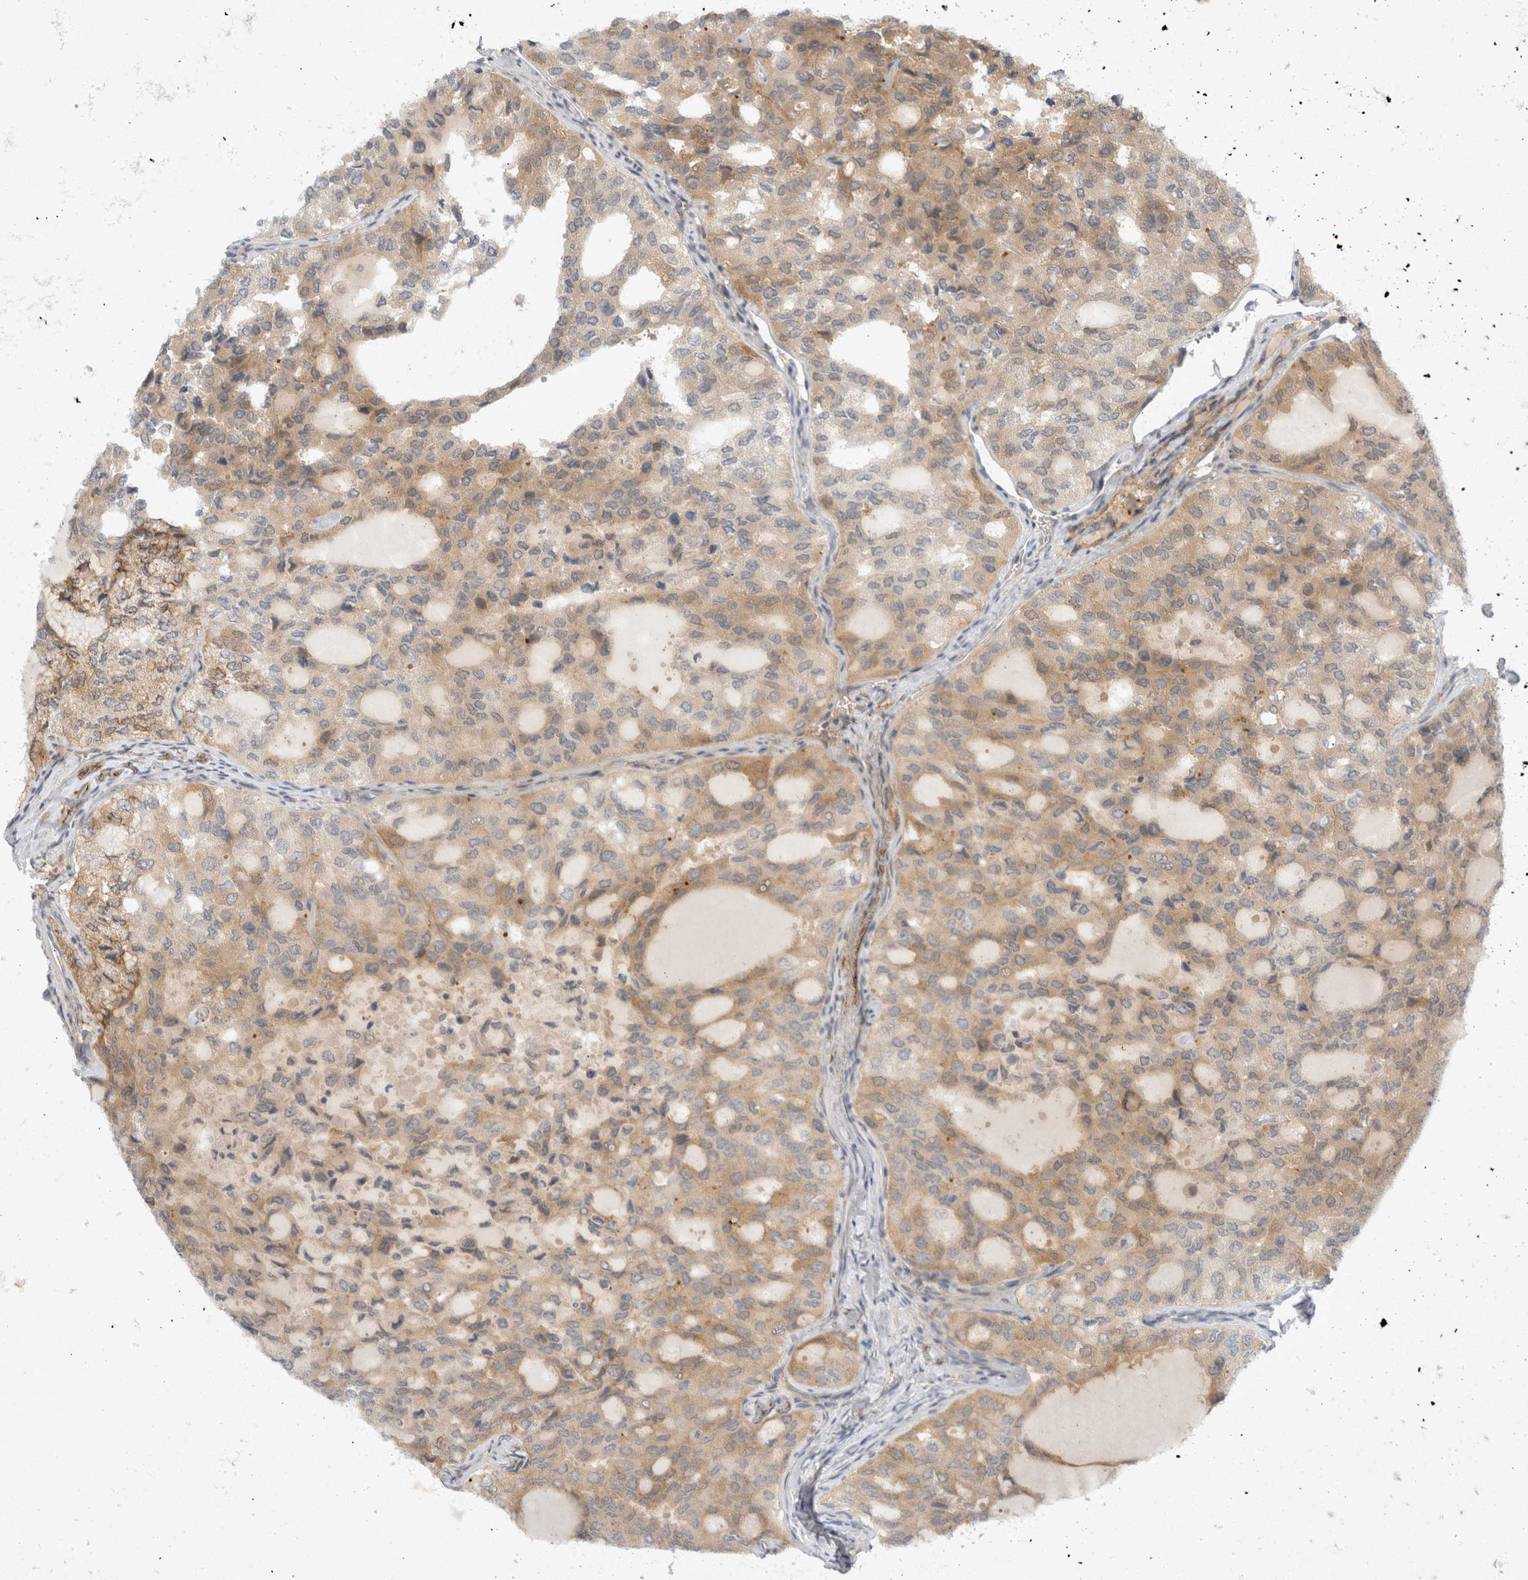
{"staining": {"intensity": "moderate", "quantity": ">75%", "location": "cytoplasmic/membranous"}, "tissue": "thyroid cancer", "cell_type": "Tumor cells", "image_type": "cancer", "snomed": [{"axis": "morphology", "description": "Follicular adenoma carcinoma, NOS"}, {"axis": "topography", "description": "Thyroid gland"}], "caption": "Immunohistochemistry (IHC) of human thyroid cancer demonstrates medium levels of moderate cytoplasmic/membranous positivity in about >75% of tumor cells.", "gene": "TOM1L2", "patient": {"sex": "male", "age": 75}}